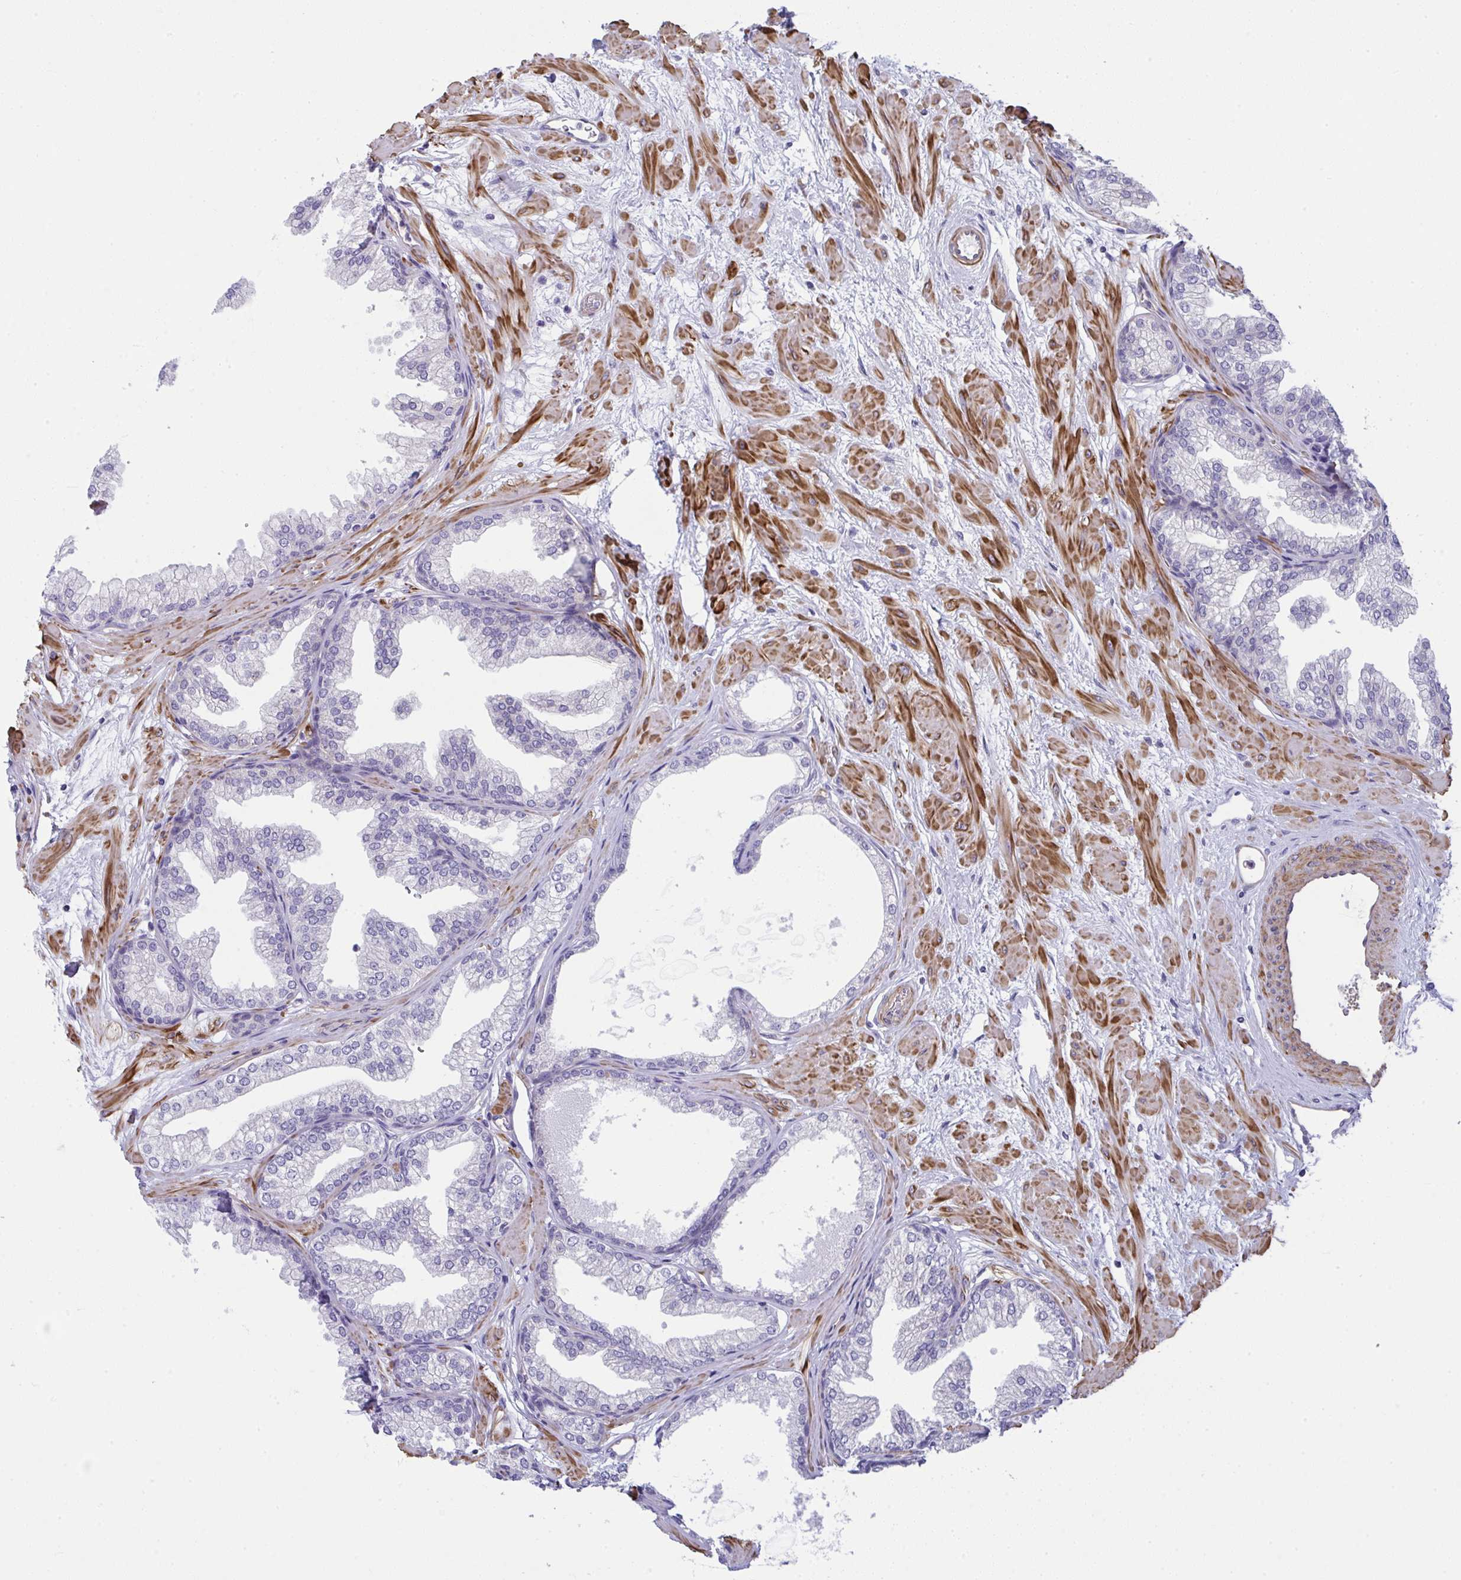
{"staining": {"intensity": "negative", "quantity": "none", "location": "none"}, "tissue": "prostate", "cell_type": "Glandular cells", "image_type": "normal", "snomed": [{"axis": "morphology", "description": "Normal tissue, NOS"}, {"axis": "topography", "description": "Prostate"}], "caption": "Protein analysis of normal prostate exhibits no significant staining in glandular cells. (DAB IHC, high magnification).", "gene": "MYL12A", "patient": {"sex": "male", "age": 37}}